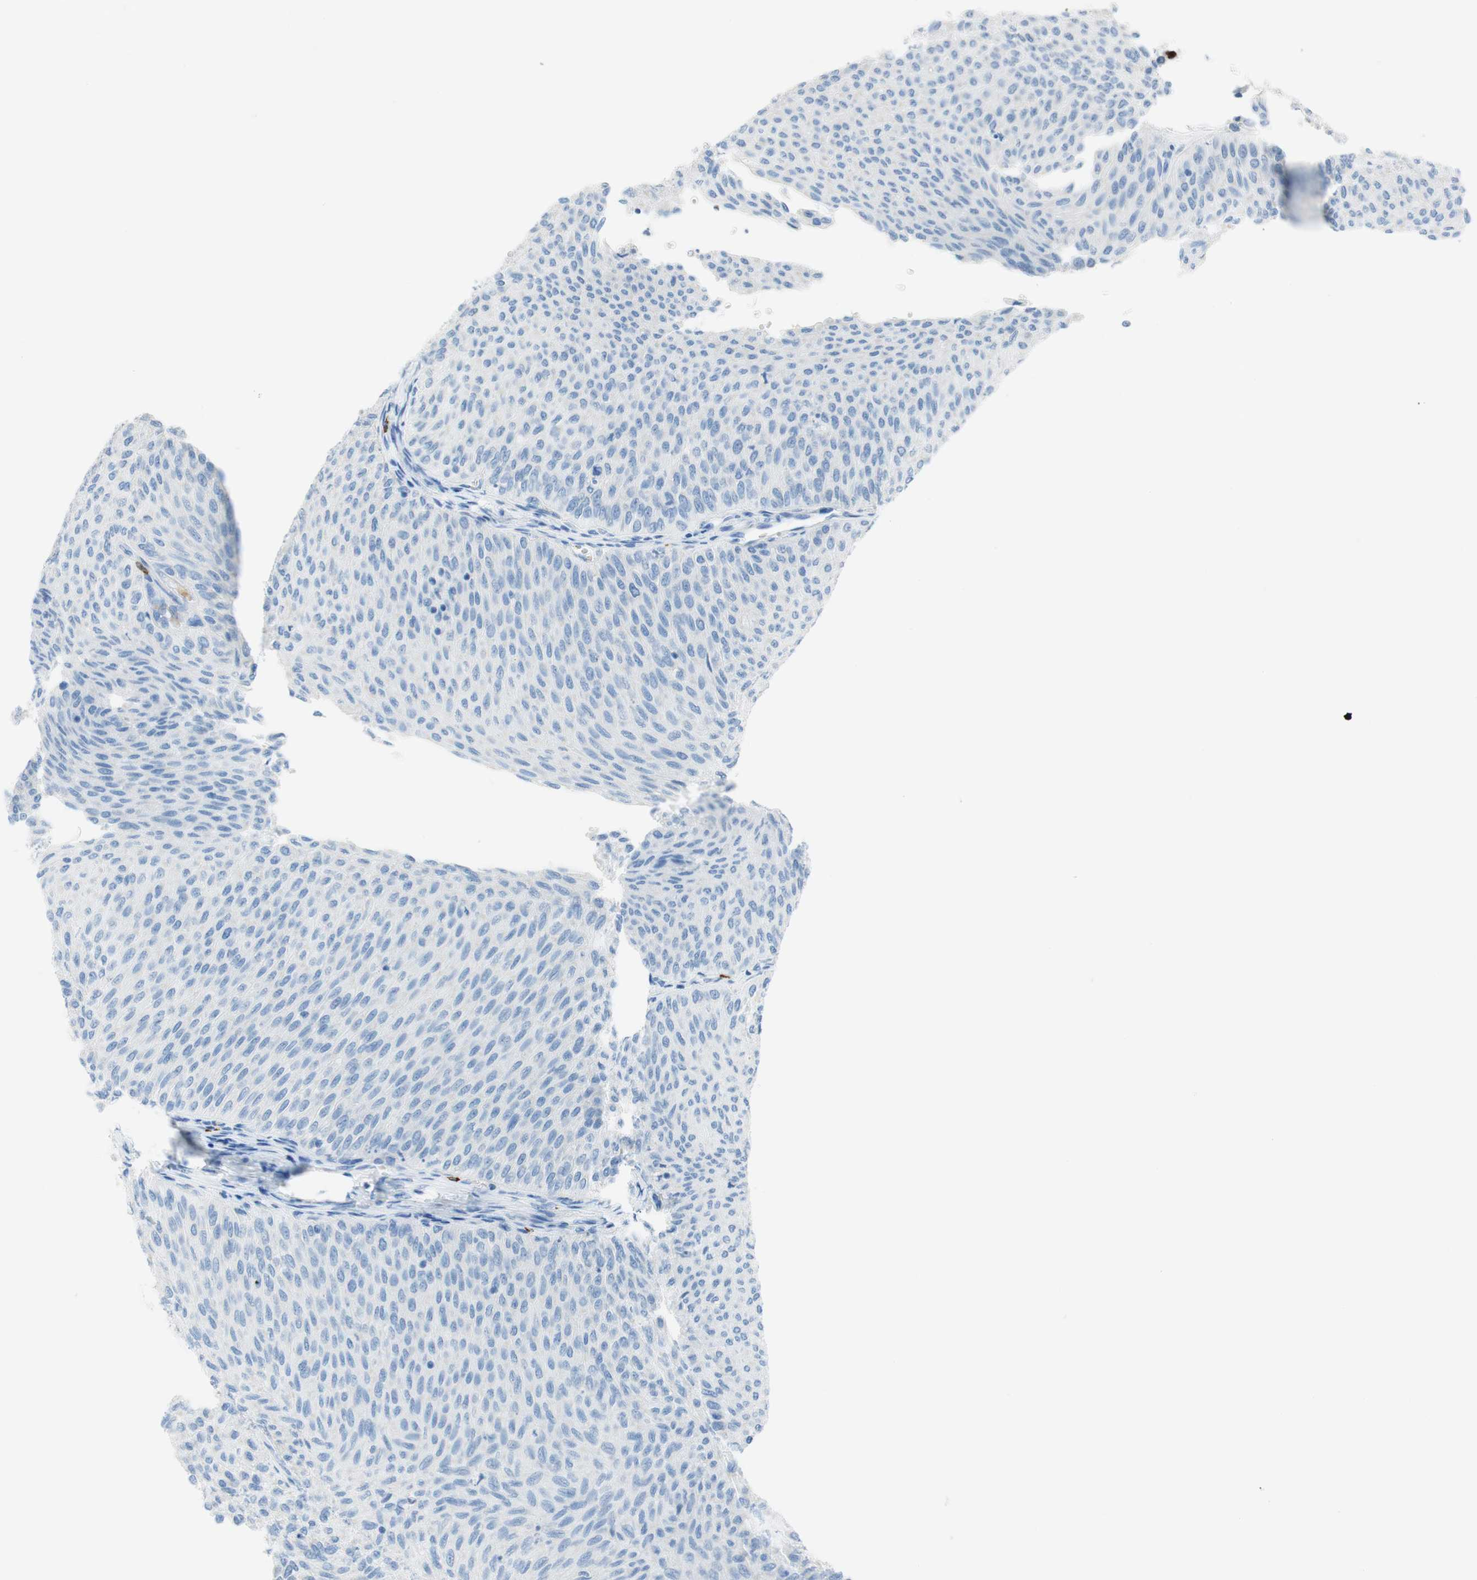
{"staining": {"intensity": "negative", "quantity": "none", "location": "none"}, "tissue": "urothelial cancer", "cell_type": "Tumor cells", "image_type": "cancer", "snomed": [{"axis": "morphology", "description": "Urothelial carcinoma, Low grade"}, {"axis": "topography", "description": "Urinary bladder"}], "caption": "High magnification brightfield microscopy of low-grade urothelial carcinoma stained with DAB (3,3'-diaminobenzidine) (brown) and counterstained with hematoxylin (blue): tumor cells show no significant staining.", "gene": "CEACAM1", "patient": {"sex": "male", "age": 78}}